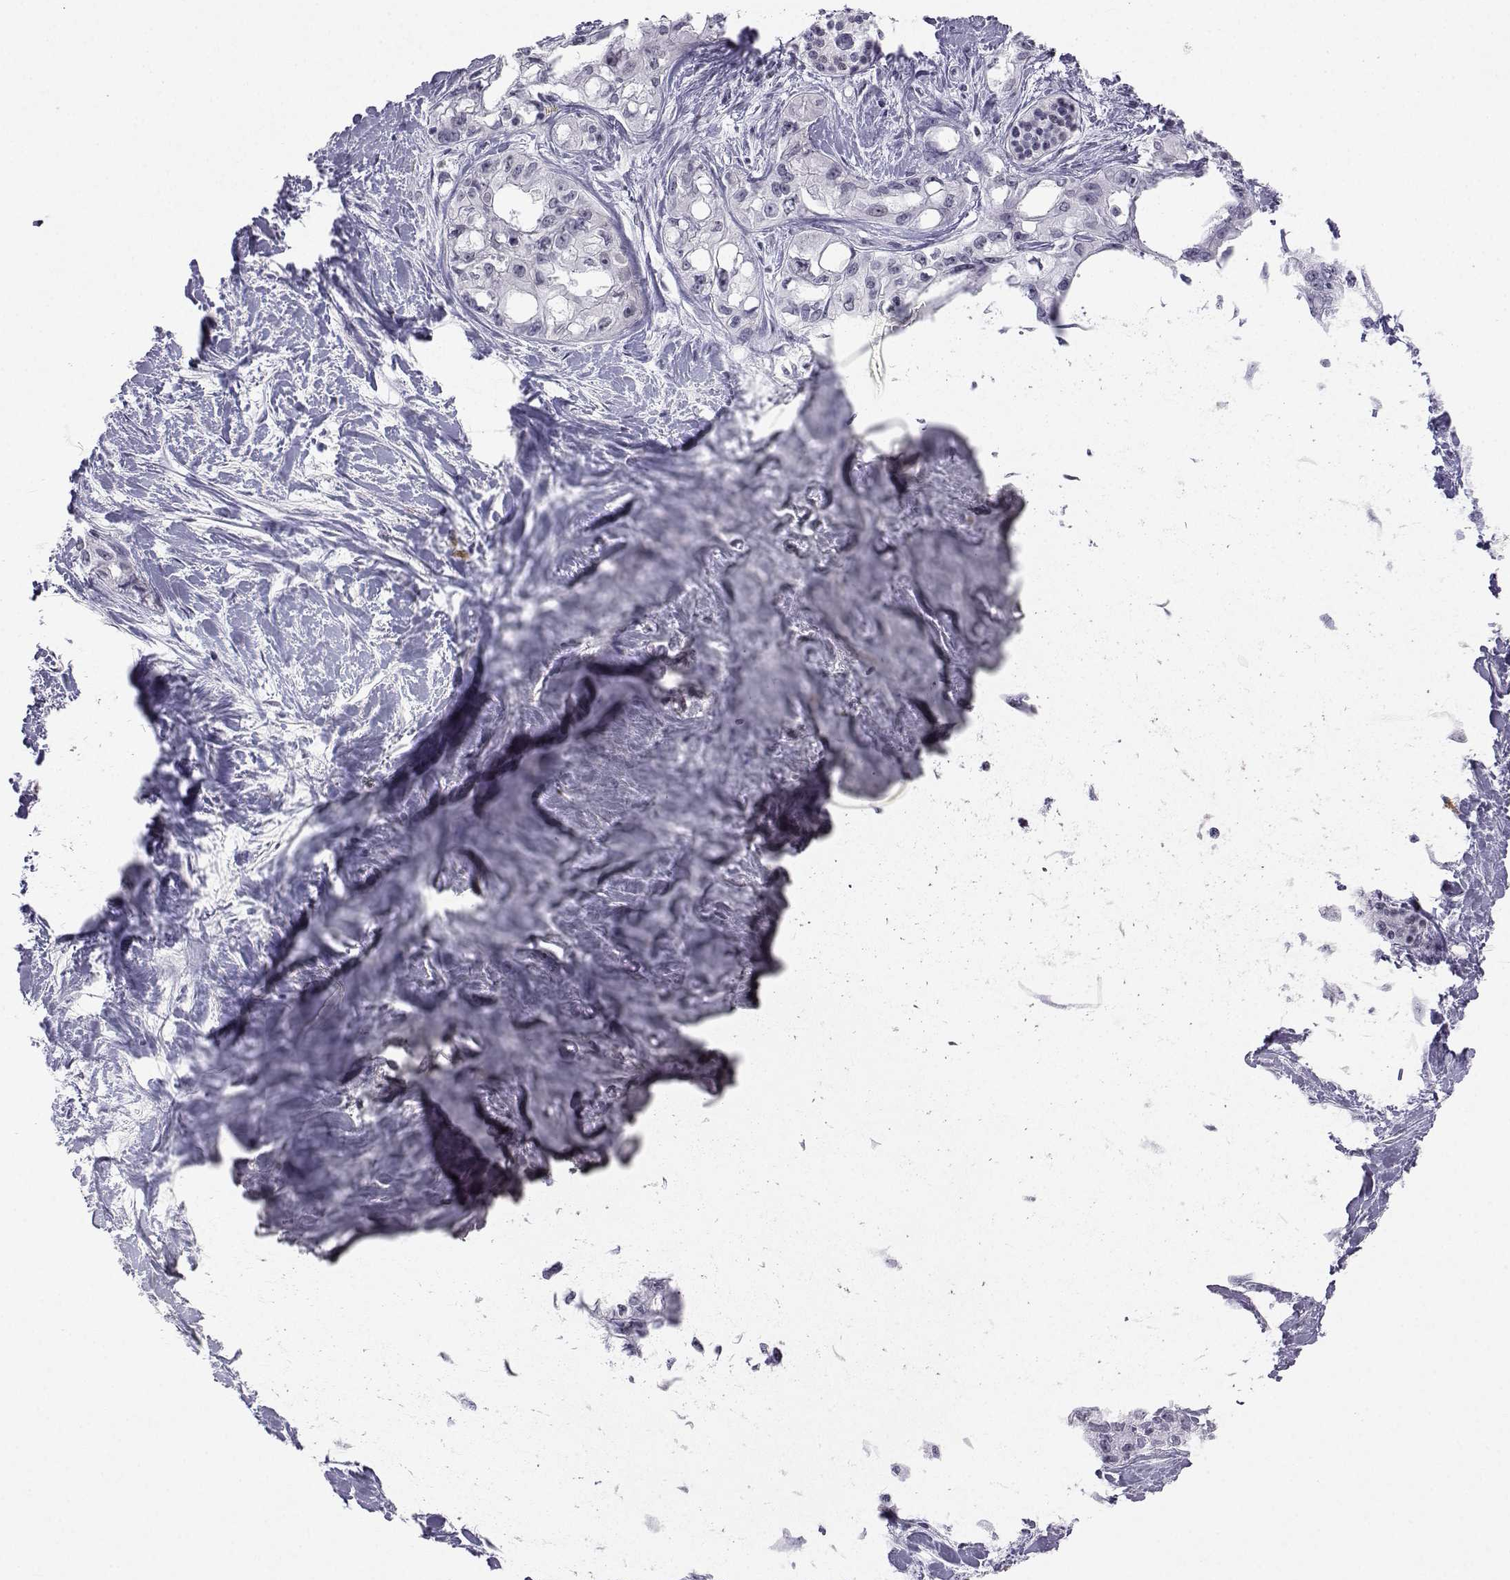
{"staining": {"intensity": "negative", "quantity": "none", "location": "none"}, "tissue": "pancreatic cancer", "cell_type": "Tumor cells", "image_type": "cancer", "snomed": [{"axis": "morphology", "description": "Adenocarcinoma, NOS"}, {"axis": "topography", "description": "Pancreas"}], "caption": "A micrograph of human pancreatic cancer (adenocarcinoma) is negative for staining in tumor cells.", "gene": "MED26", "patient": {"sex": "female", "age": 50}}